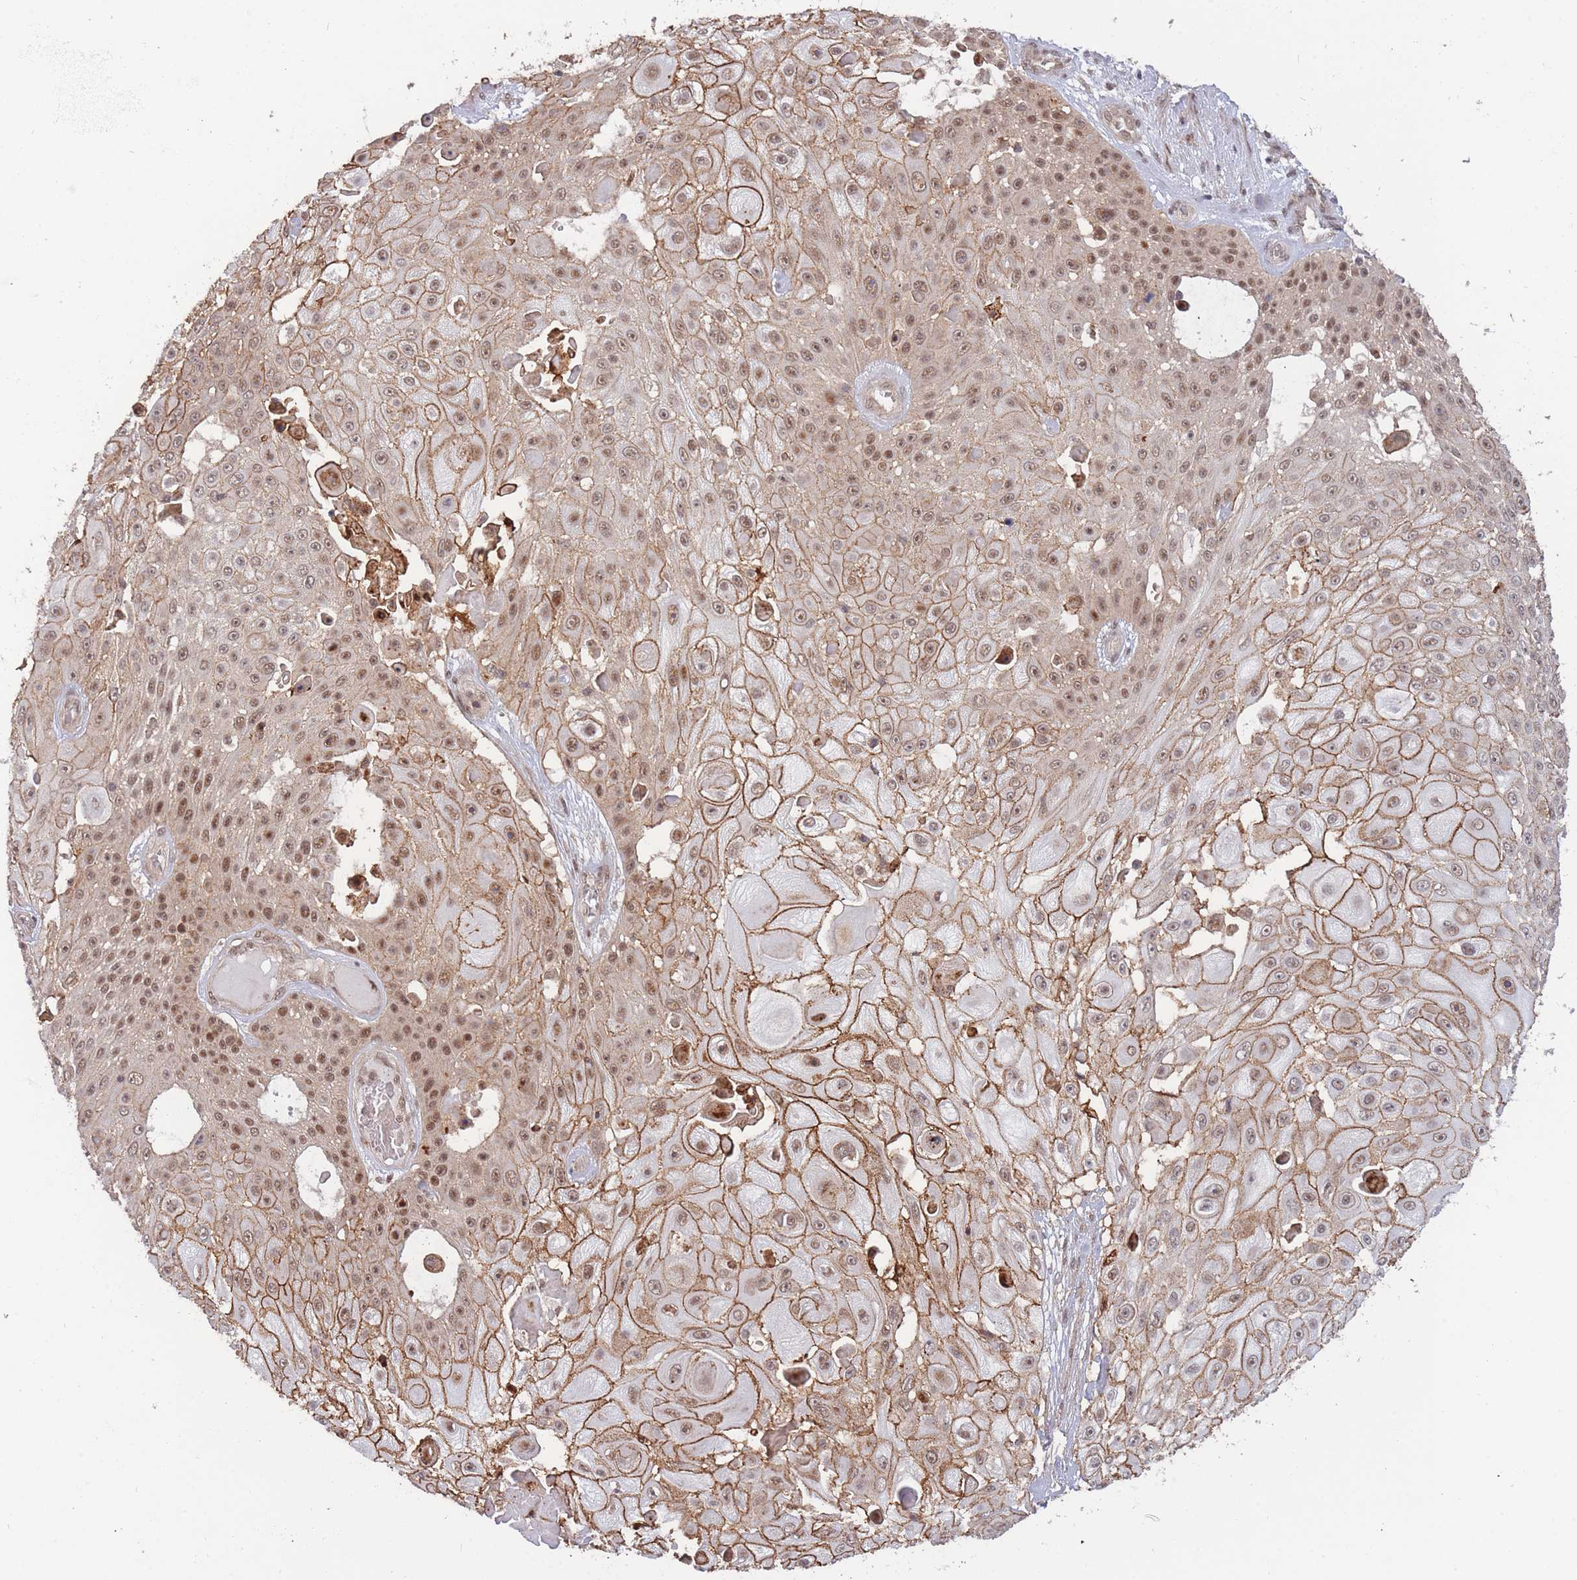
{"staining": {"intensity": "moderate", "quantity": ">75%", "location": "cytoplasmic/membranous,nuclear"}, "tissue": "skin cancer", "cell_type": "Tumor cells", "image_type": "cancer", "snomed": [{"axis": "morphology", "description": "Squamous cell carcinoma, NOS"}, {"axis": "topography", "description": "Skin"}], "caption": "The micrograph demonstrates a brown stain indicating the presence of a protein in the cytoplasmic/membranous and nuclear of tumor cells in skin squamous cell carcinoma.", "gene": "BOD1L1", "patient": {"sex": "female", "age": 86}}